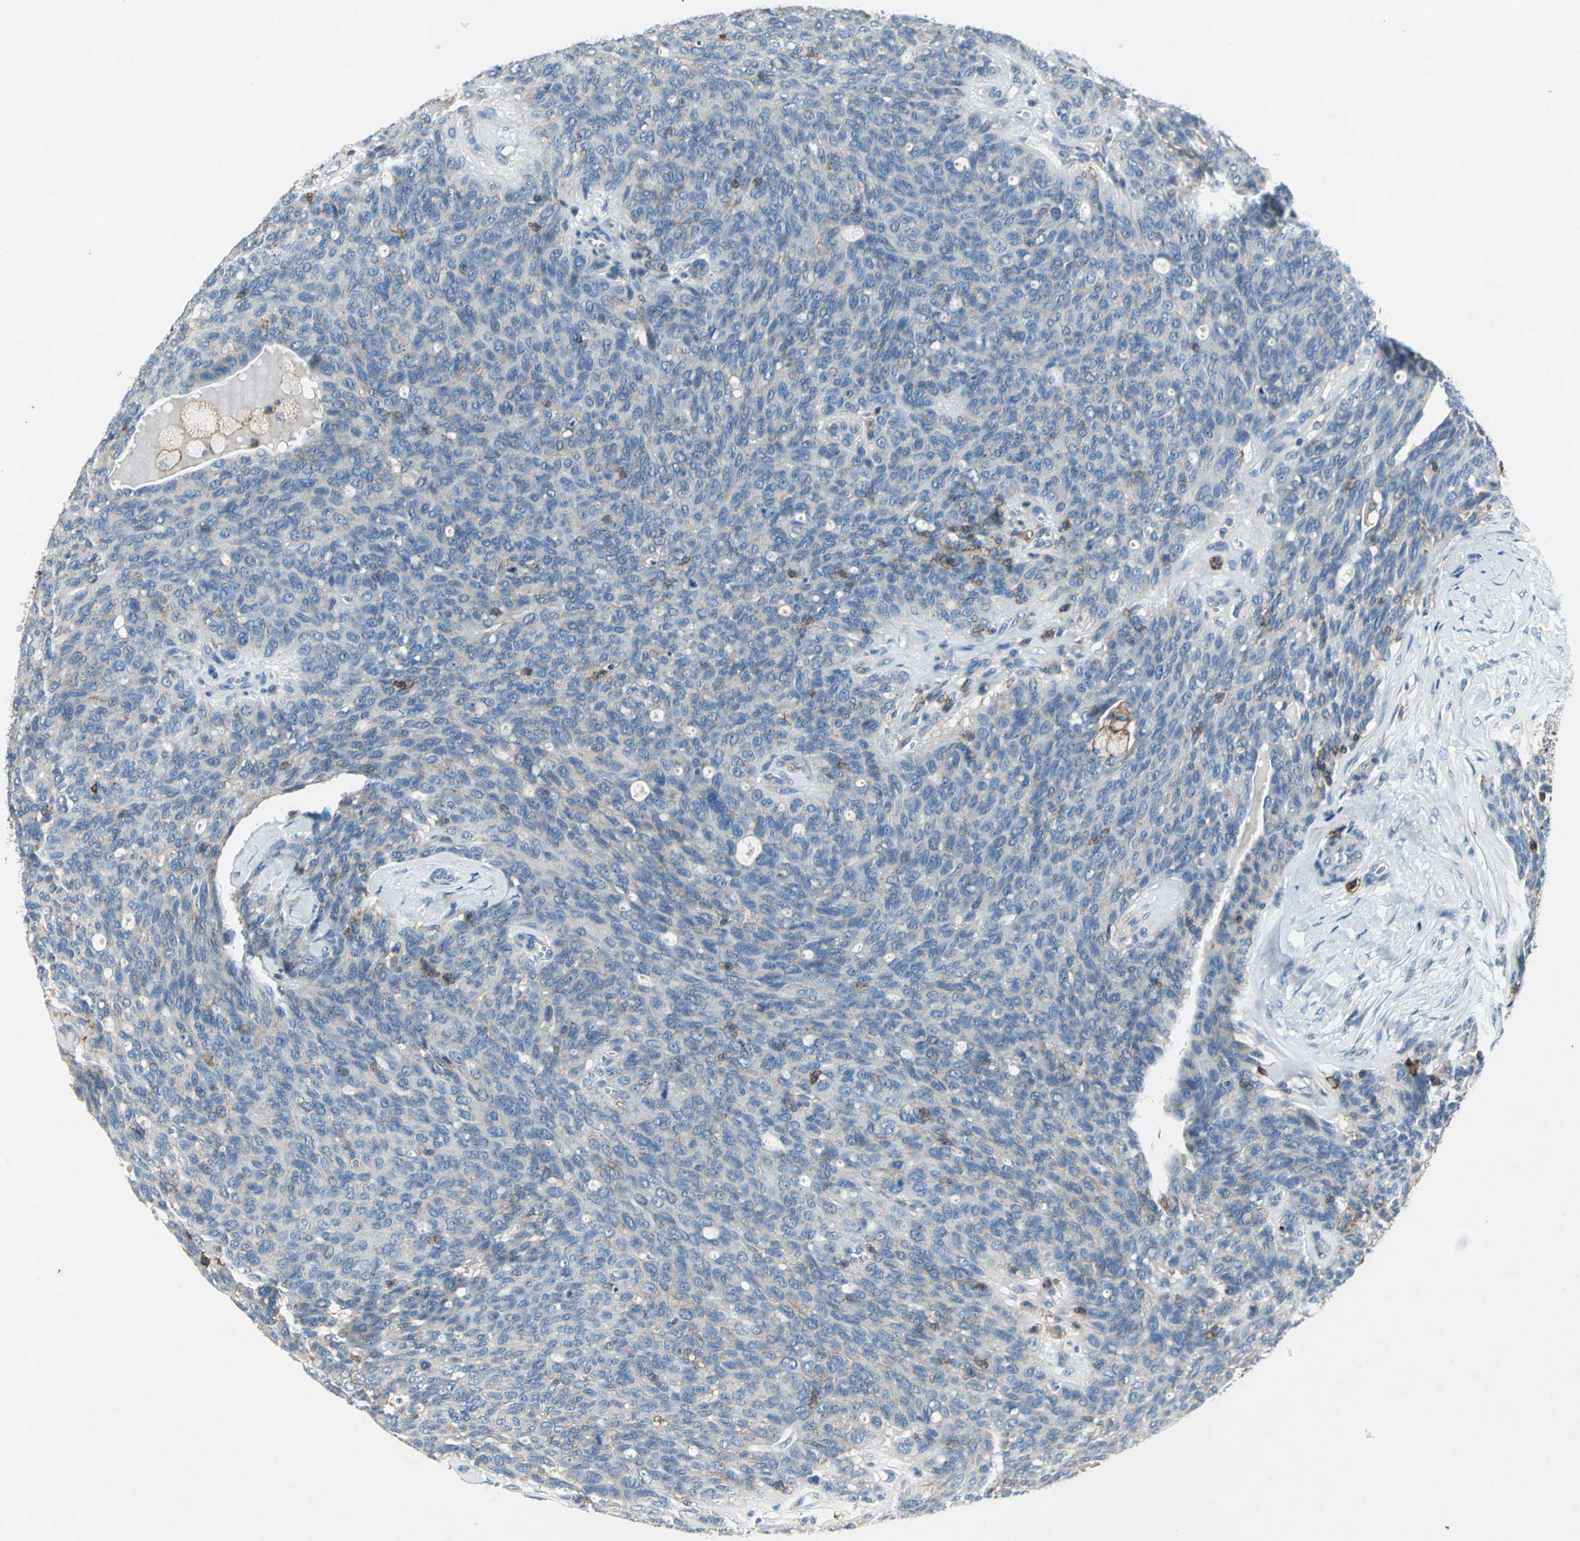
{"staining": {"intensity": "negative", "quantity": "none", "location": "none"}, "tissue": "ovarian cancer", "cell_type": "Tumor cells", "image_type": "cancer", "snomed": [{"axis": "morphology", "description": "Carcinoma, endometroid"}, {"axis": "topography", "description": "Ovary"}], "caption": "This is a histopathology image of immunohistochemistry staining of endometroid carcinoma (ovarian), which shows no staining in tumor cells.", "gene": "CD44", "patient": {"sex": "female", "age": 60}}